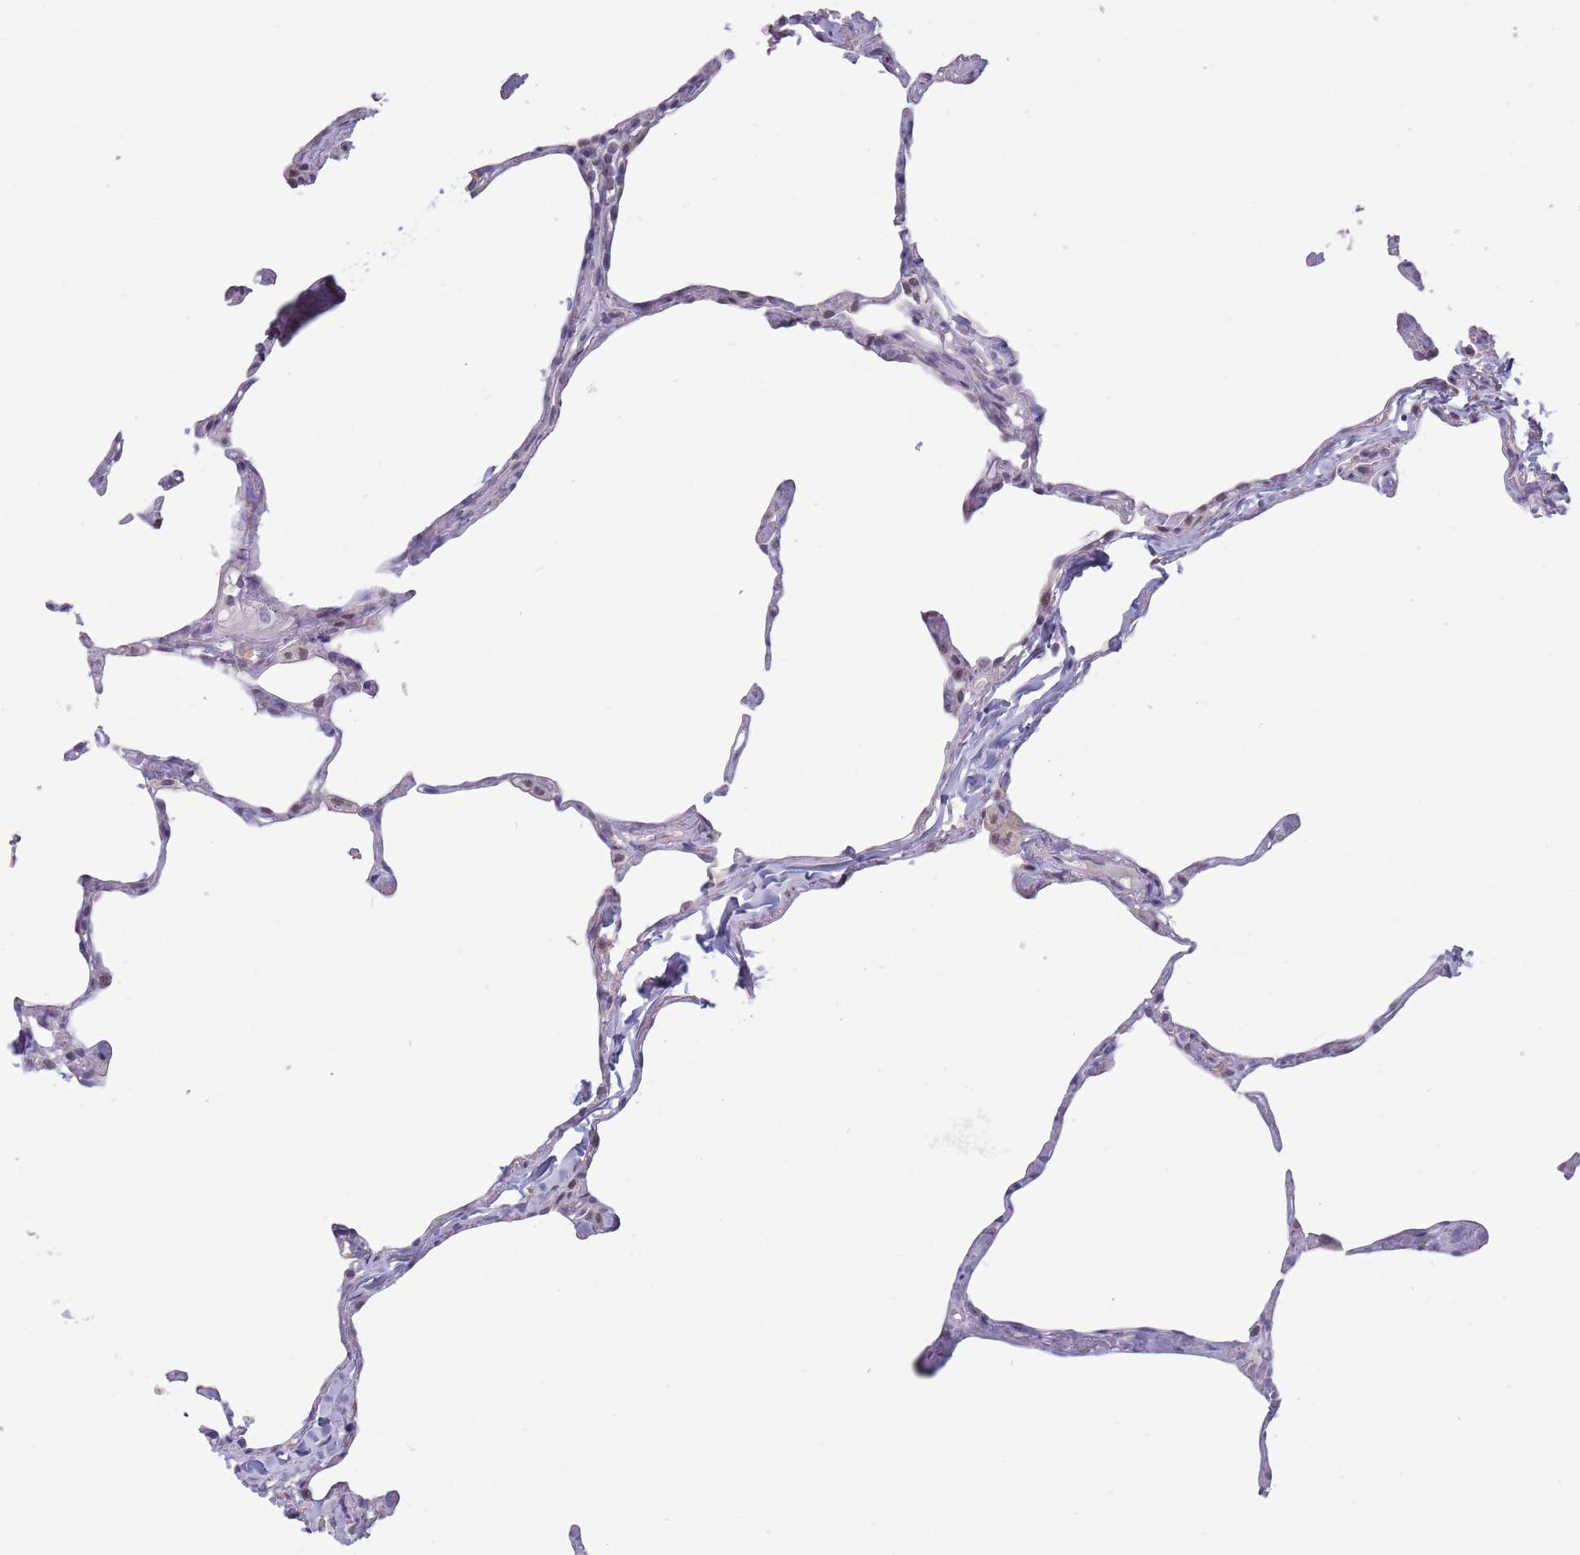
{"staining": {"intensity": "negative", "quantity": "none", "location": "none"}, "tissue": "lung", "cell_type": "Alveolar cells", "image_type": "normal", "snomed": [{"axis": "morphology", "description": "Normal tissue, NOS"}, {"axis": "topography", "description": "Lung"}], "caption": "Photomicrograph shows no protein positivity in alveolar cells of benign lung.", "gene": "CLNS1A", "patient": {"sex": "male", "age": 65}}